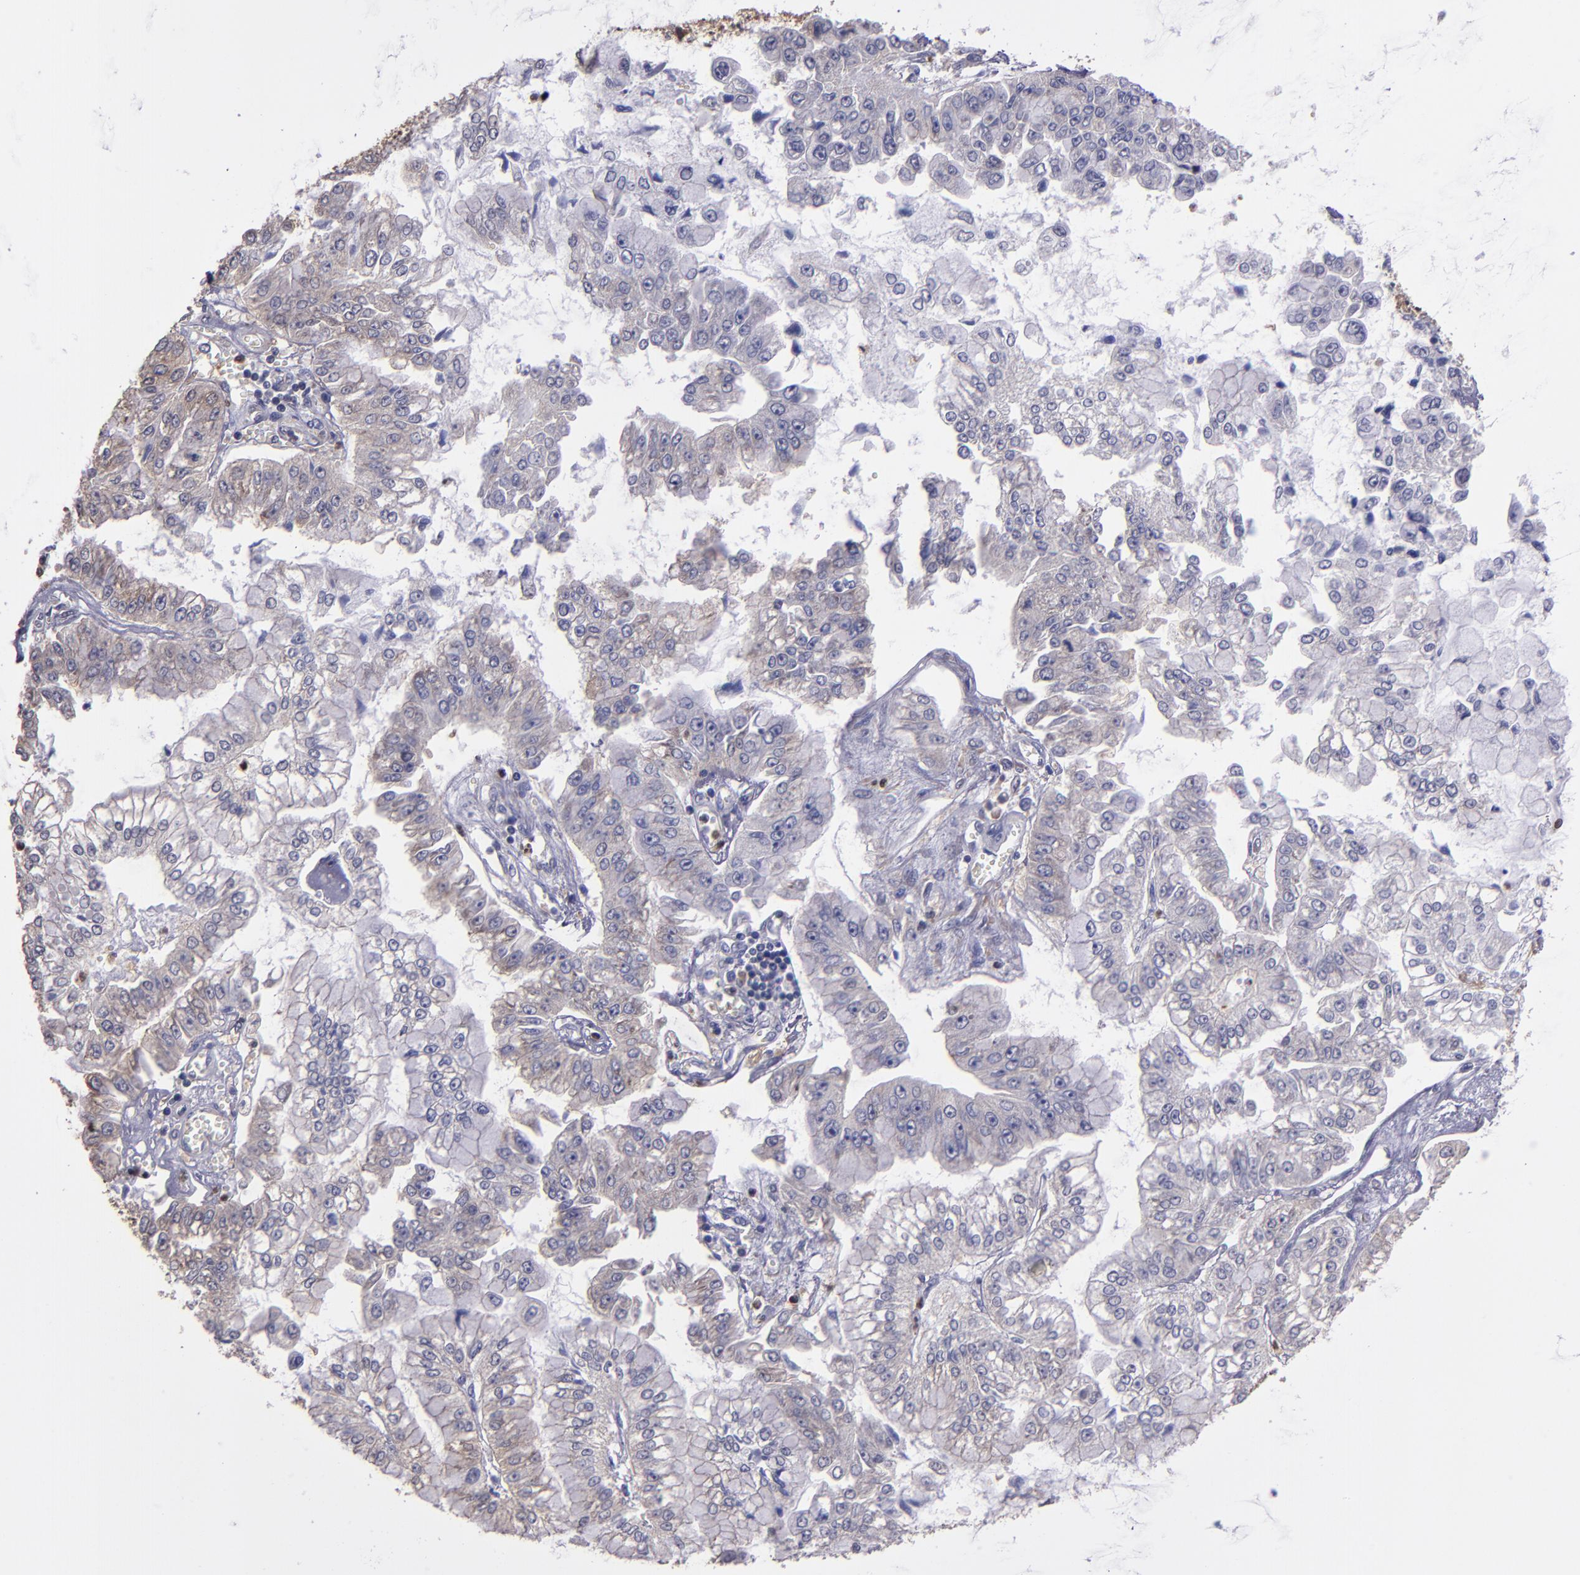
{"staining": {"intensity": "weak", "quantity": "<25%", "location": "cytoplasmic/membranous"}, "tissue": "liver cancer", "cell_type": "Tumor cells", "image_type": "cancer", "snomed": [{"axis": "morphology", "description": "Cholangiocarcinoma"}, {"axis": "topography", "description": "Liver"}], "caption": "A high-resolution photomicrograph shows immunohistochemistry (IHC) staining of cholangiocarcinoma (liver), which shows no significant positivity in tumor cells.", "gene": "CARS1", "patient": {"sex": "female", "age": 79}}